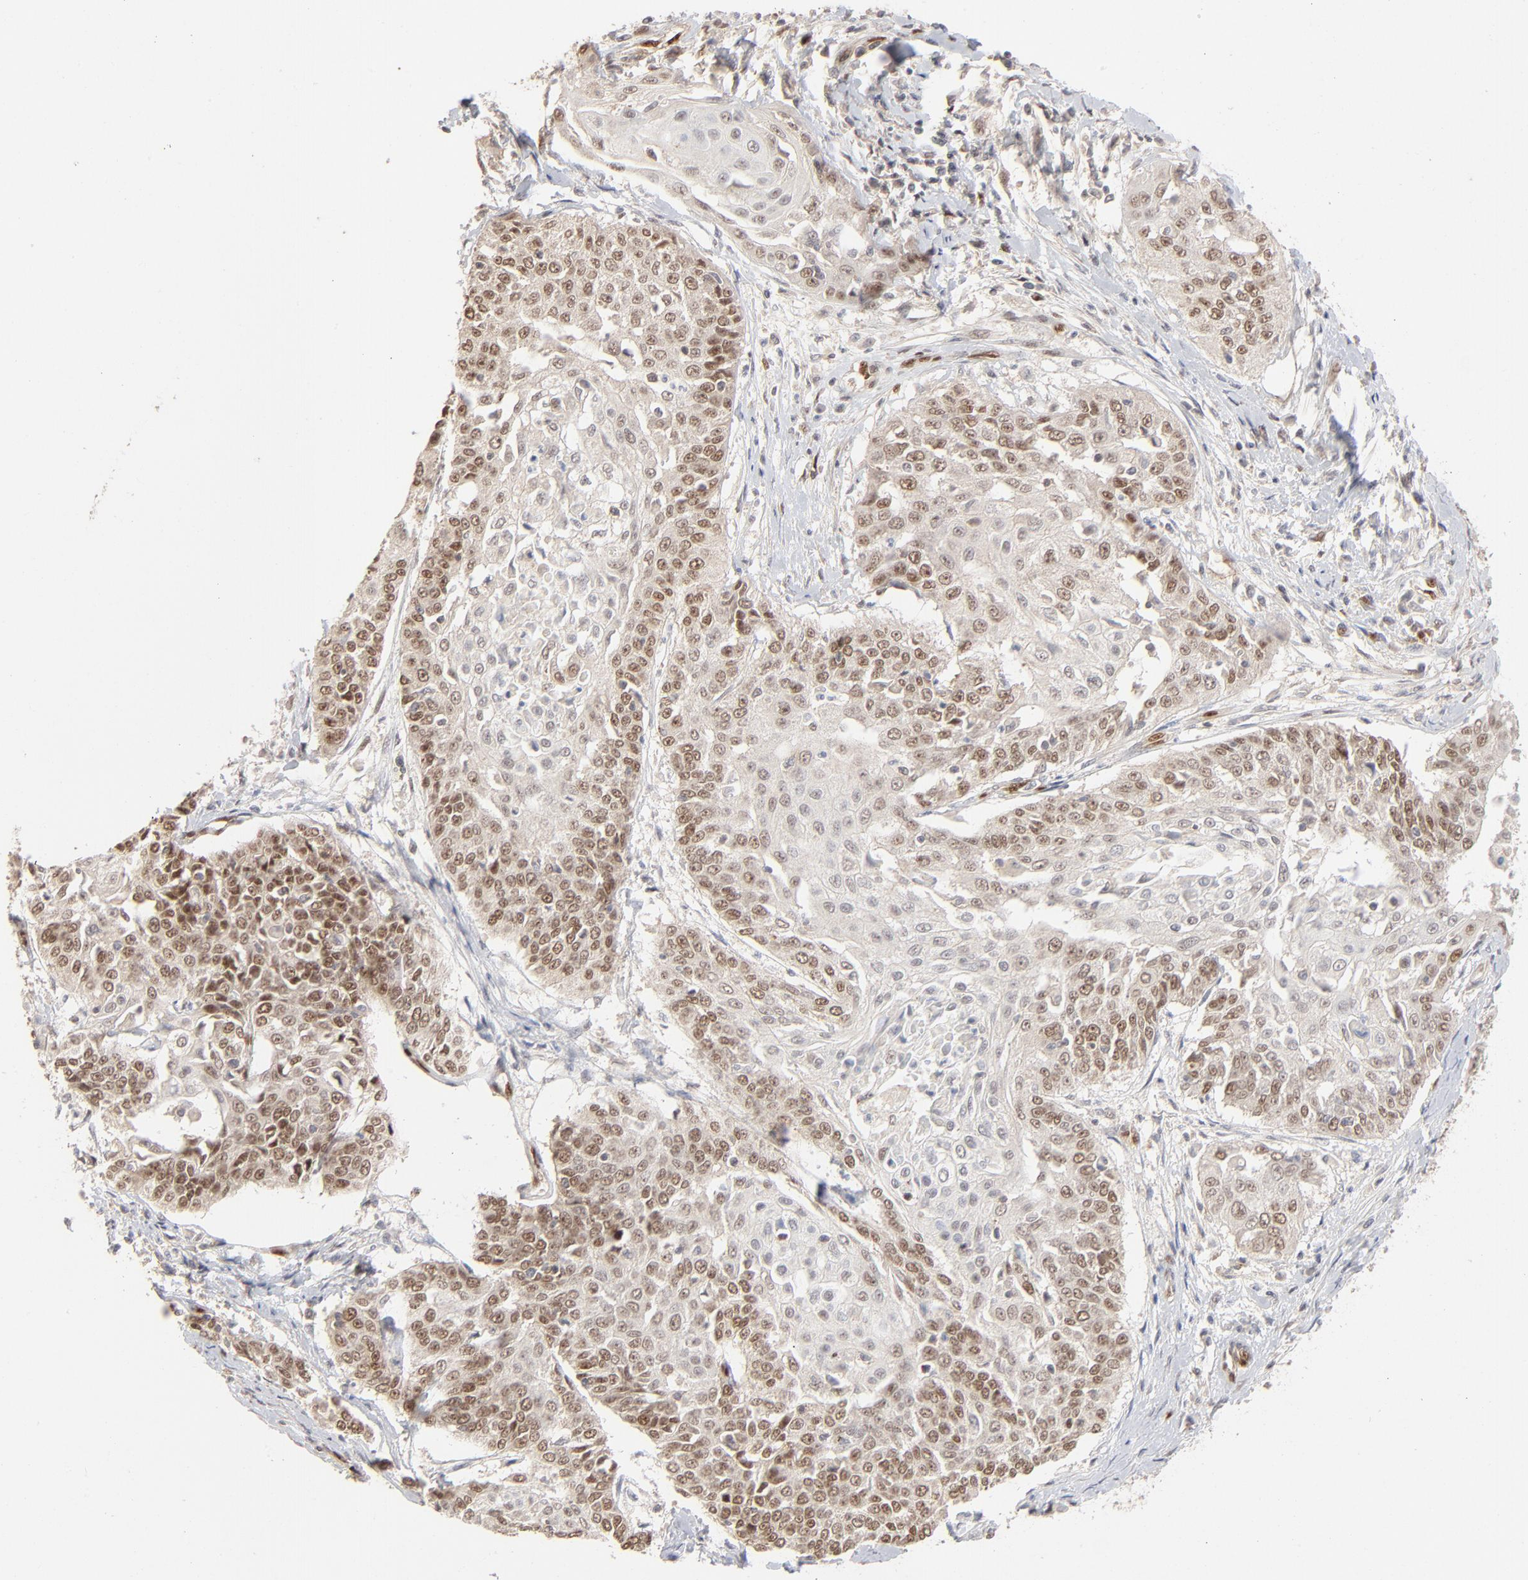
{"staining": {"intensity": "weak", "quantity": "25%-75%", "location": "nuclear"}, "tissue": "cervical cancer", "cell_type": "Tumor cells", "image_type": "cancer", "snomed": [{"axis": "morphology", "description": "Squamous cell carcinoma, NOS"}, {"axis": "topography", "description": "Cervix"}], "caption": "A micrograph of human squamous cell carcinoma (cervical) stained for a protein demonstrates weak nuclear brown staining in tumor cells.", "gene": "NFIB", "patient": {"sex": "female", "age": 64}}